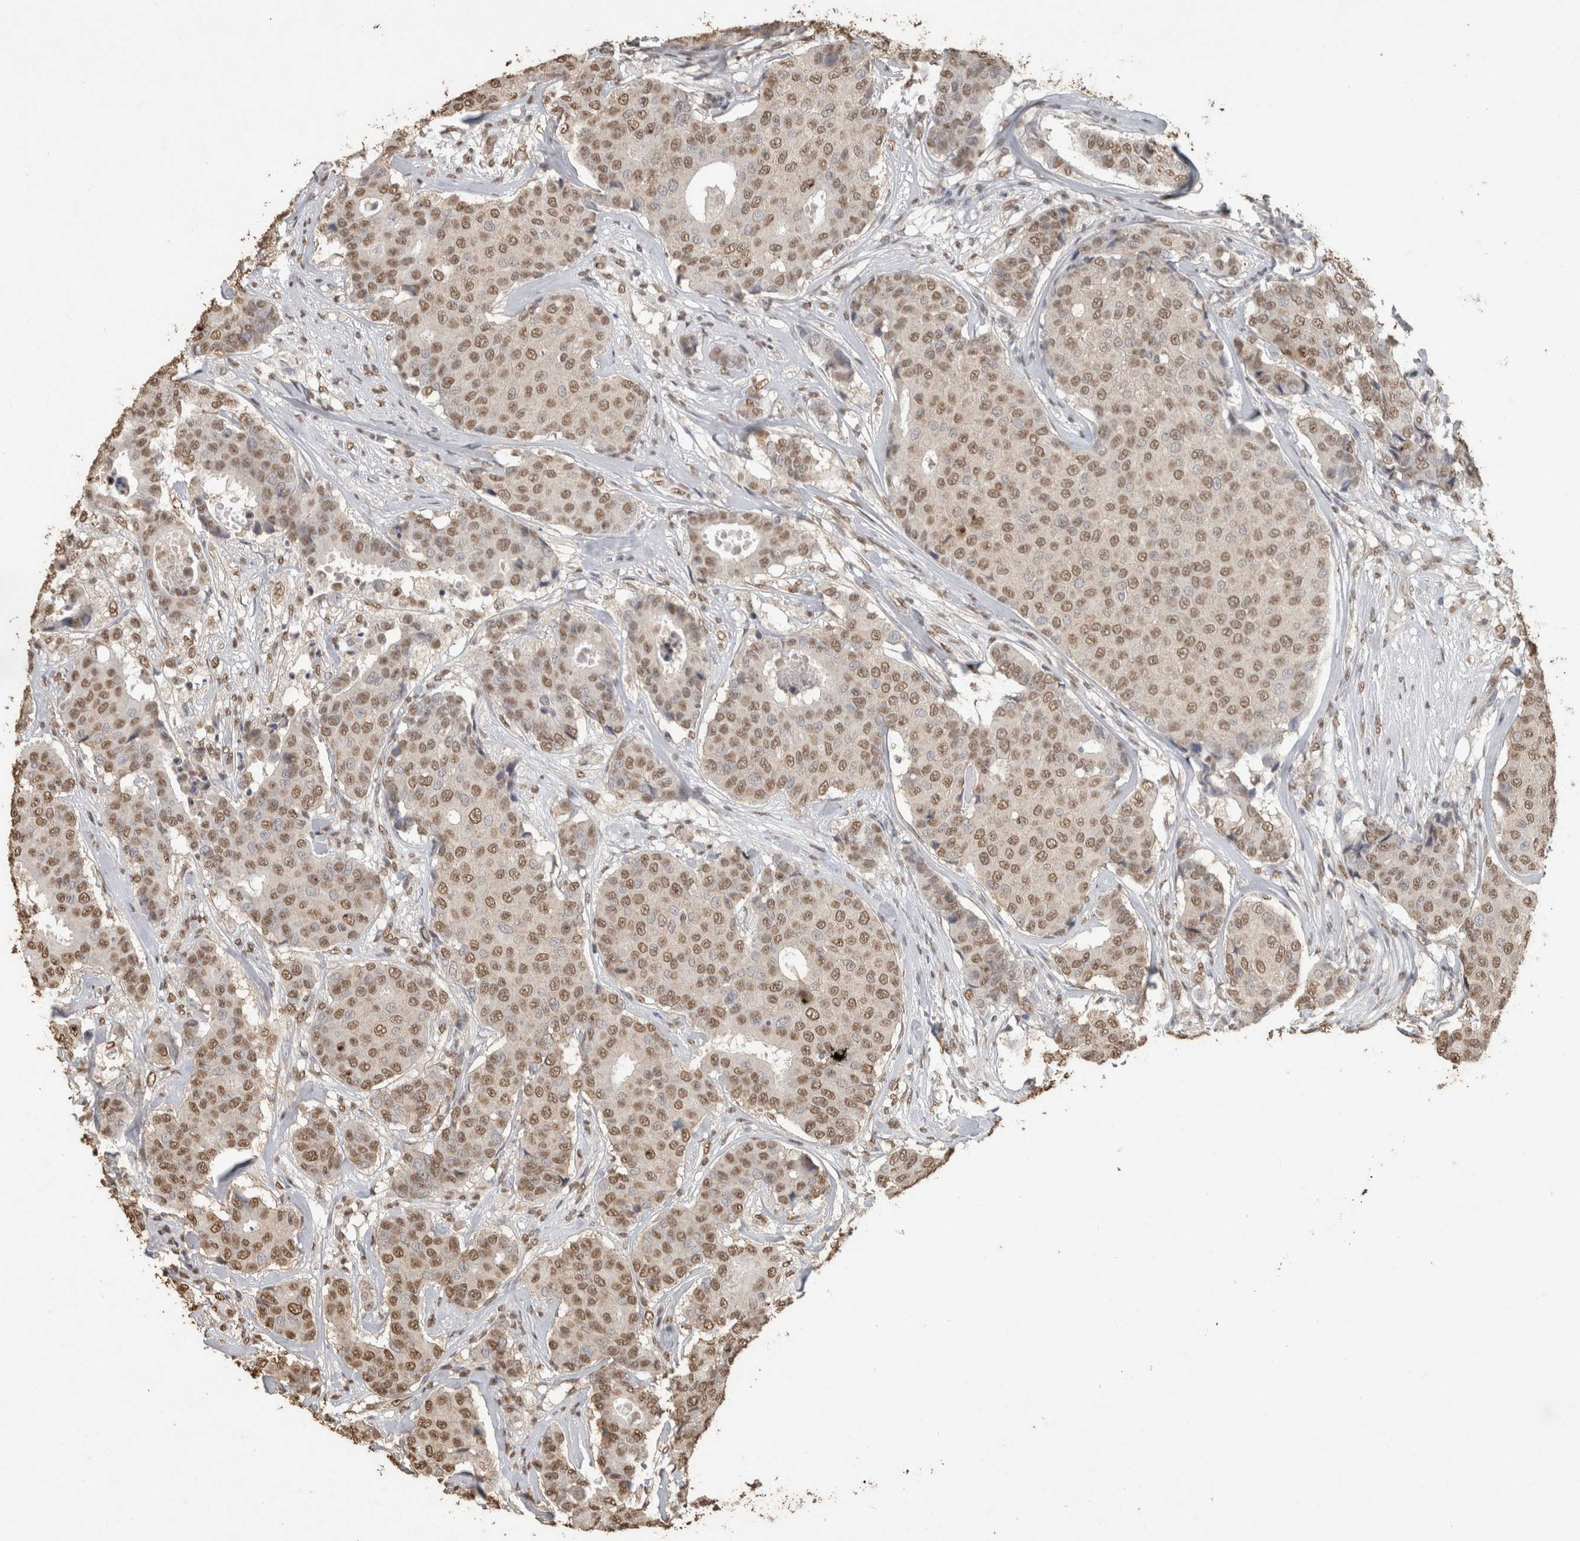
{"staining": {"intensity": "moderate", "quantity": ">75%", "location": "nuclear"}, "tissue": "breast cancer", "cell_type": "Tumor cells", "image_type": "cancer", "snomed": [{"axis": "morphology", "description": "Duct carcinoma"}, {"axis": "topography", "description": "Breast"}], "caption": "IHC of infiltrating ductal carcinoma (breast) exhibits medium levels of moderate nuclear staining in approximately >75% of tumor cells.", "gene": "HAND2", "patient": {"sex": "female", "age": 75}}